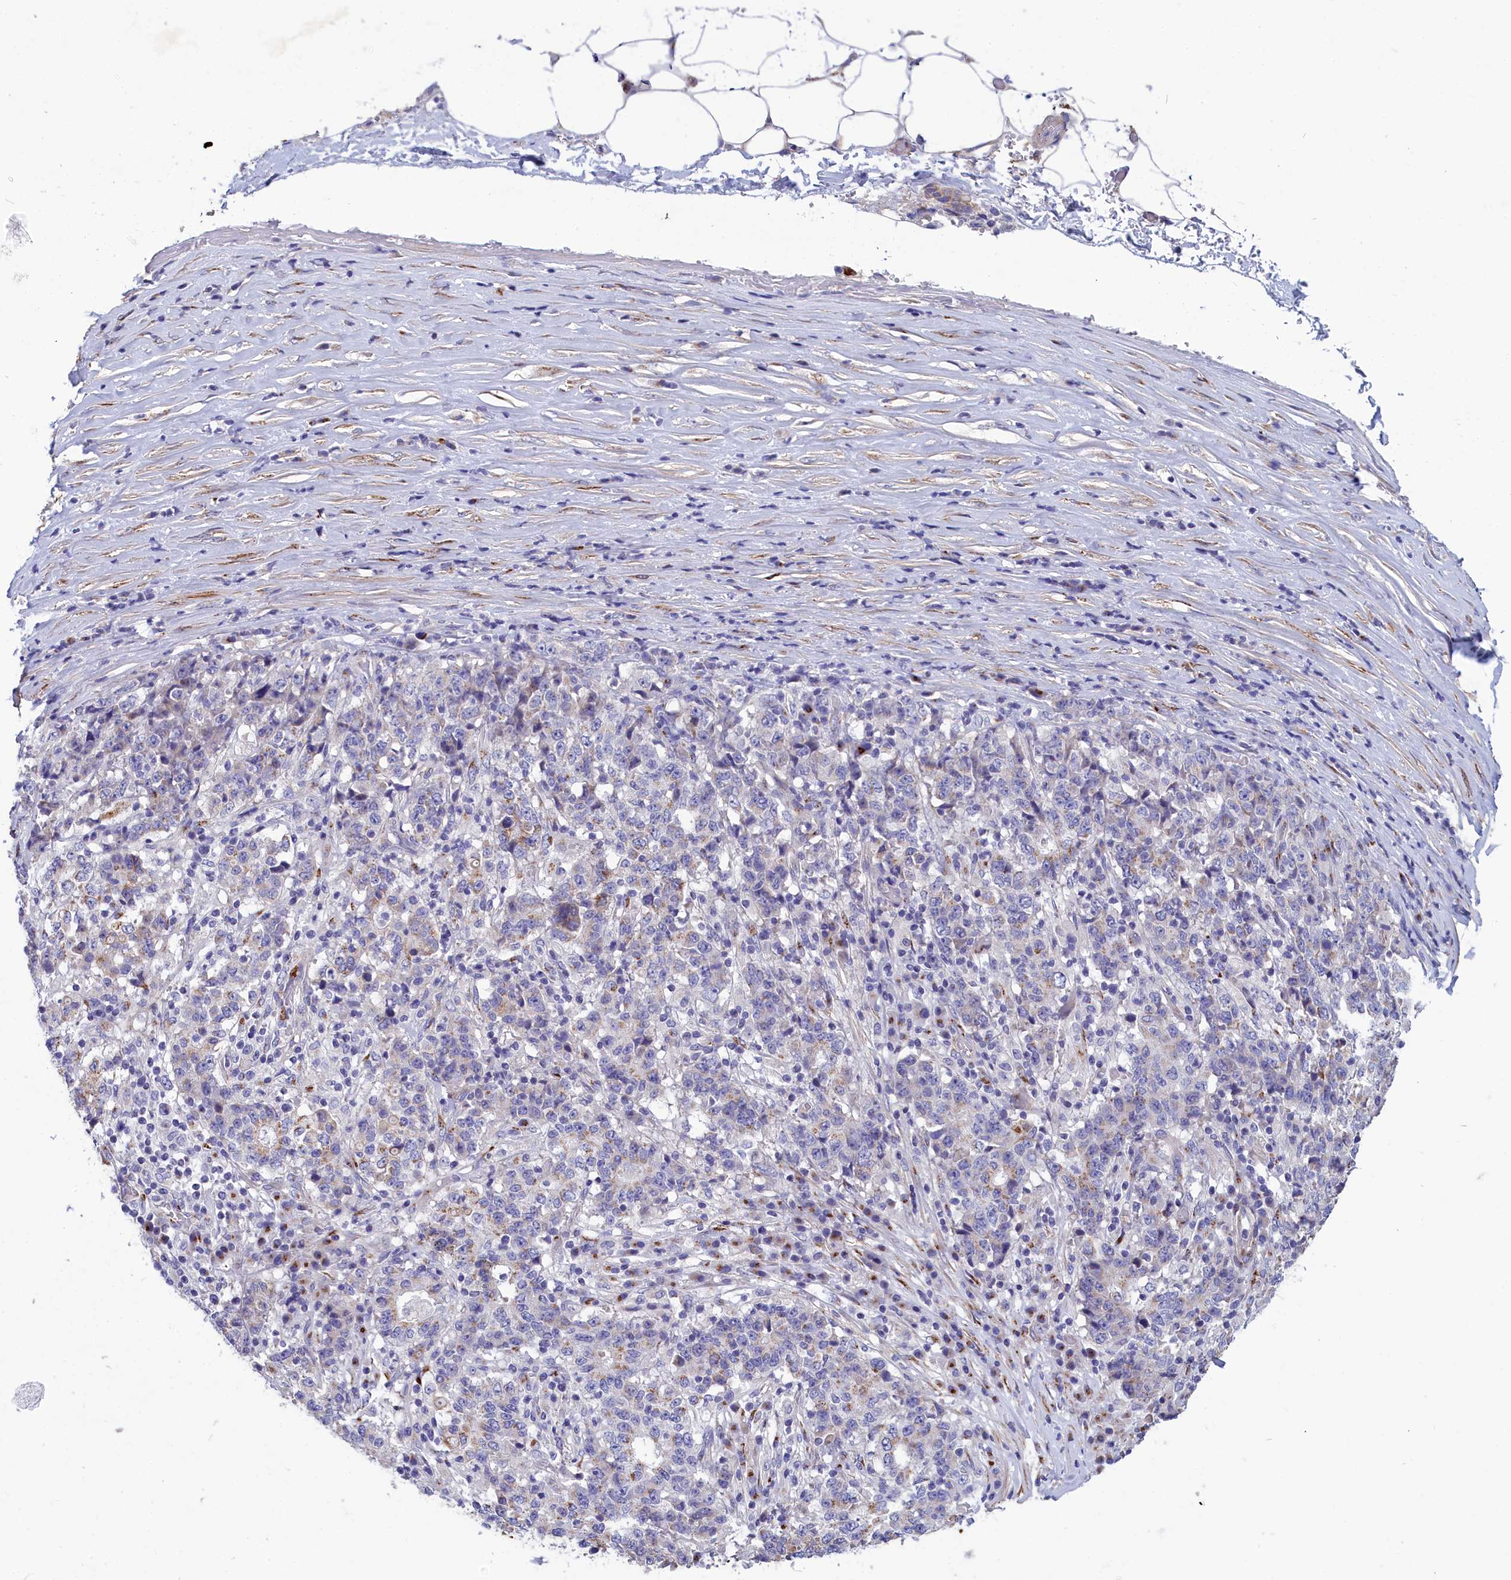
{"staining": {"intensity": "moderate", "quantity": "<25%", "location": "cytoplasmic/membranous"}, "tissue": "stomach cancer", "cell_type": "Tumor cells", "image_type": "cancer", "snomed": [{"axis": "morphology", "description": "Adenocarcinoma, NOS"}, {"axis": "topography", "description": "Stomach"}], "caption": "Moderate cytoplasmic/membranous staining for a protein is present in approximately <25% of tumor cells of stomach adenocarcinoma using immunohistochemistry (IHC).", "gene": "TUBGCP4", "patient": {"sex": "male", "age": 59}}